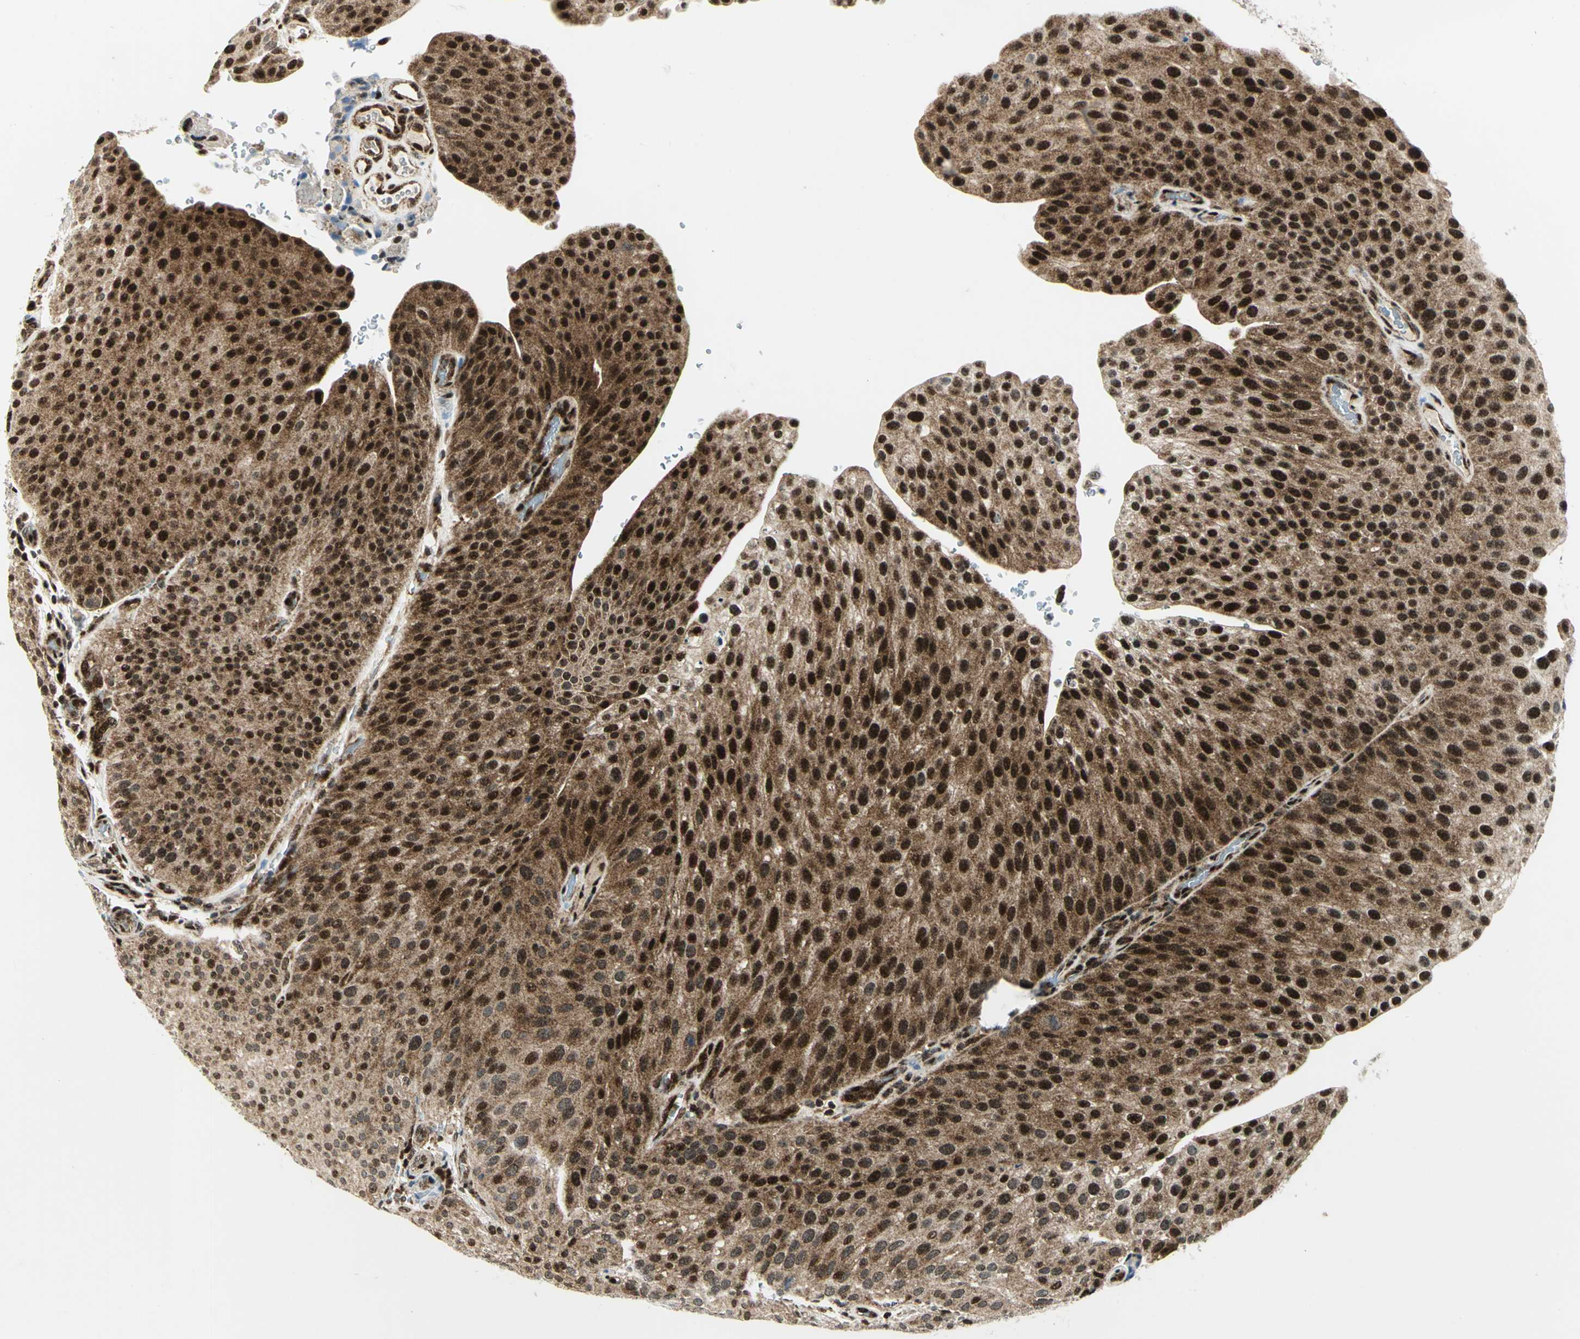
{"staining": {"intensity": "strong", "quantity": ">75%", "location": "cytoplasmic/membranous,nuclear"}, "tissue": "urothelial cancer", "cell_type": "Tumor cells", "image_type": "cancer", "snomed": [{"axis": "morphology", "description": "Urothelial carcinoma, Low grade"}, {"axis": "topography", "description": "Smooth muscle"}, {"axis": "topography", "description": "Urinary bladder"}], "caption": "The immunohistochemical stain labels strong cytoplasmic/membranous and nuclear positivity in tumor cells of low-grade urothelial carcinoma tissue. The protein of interest is stained brown, and the nuclei are stained in blue (DAB IHC with brightfield microscopy, high magnification).", "gene": "COPS5", "patient": {"sex": "male", "age": 60}}